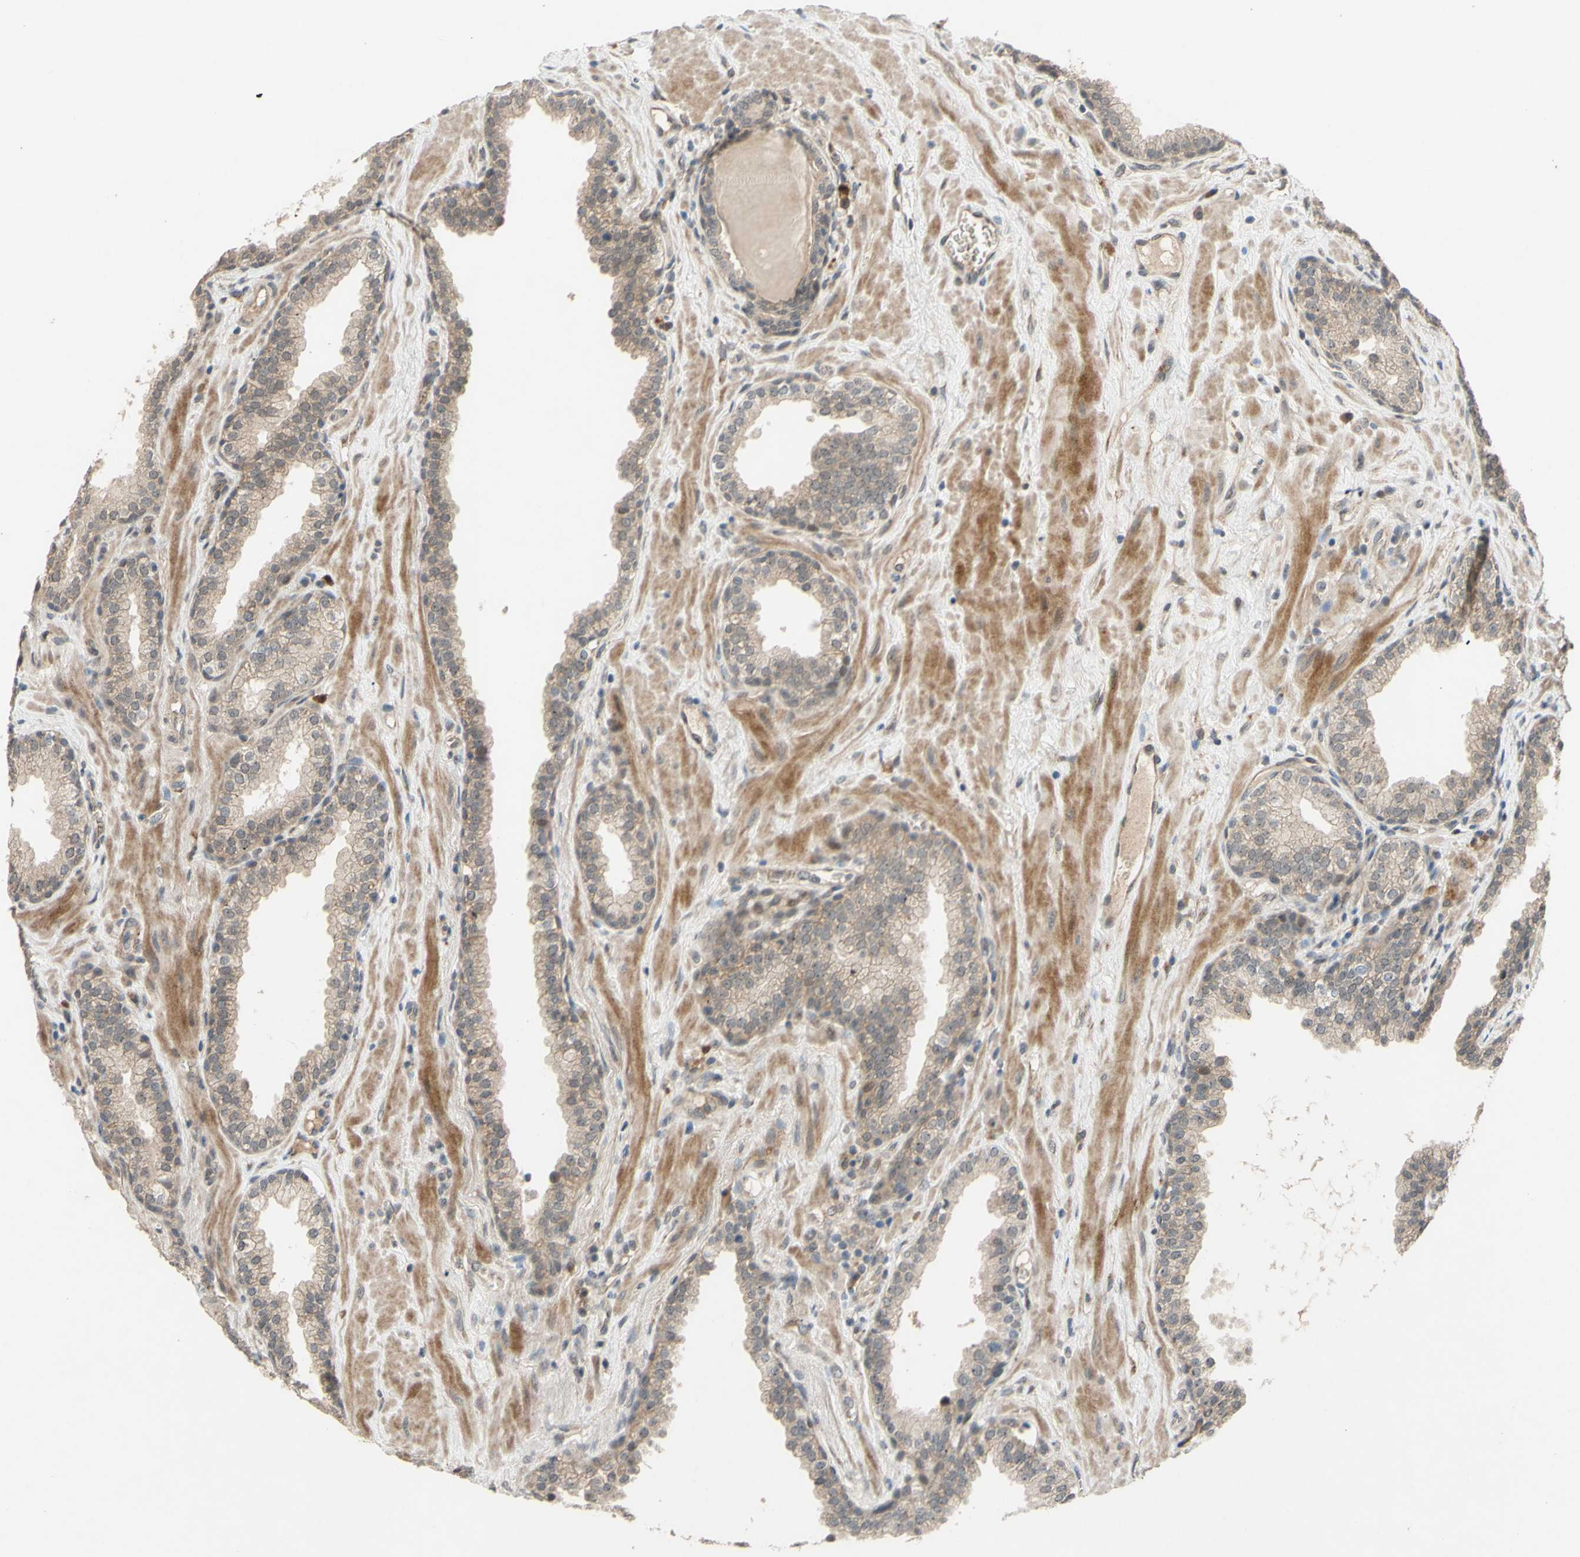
{"staining": {"intensity": "weak", "quantity": "25%-75%", "location": "cytoplasmic/membranous"}, "tissue": "prostate", "cell_type": "Glandular cells", "image_type": "normal", "snomed": [{"axis": "morphology", "description": "Normal tissue, NOS"}, {"axis": "topography", "description": "Prostate"}], "caption": "This image displays normal prostate stained with IHC to label a protein in brown. The cytoplasmic/membranous of glandular cells show weak positivity for the protein. Nuclei are counter-stained blue.", "gene": "ALK", "patient": {"sex": "male", "age": 51}}